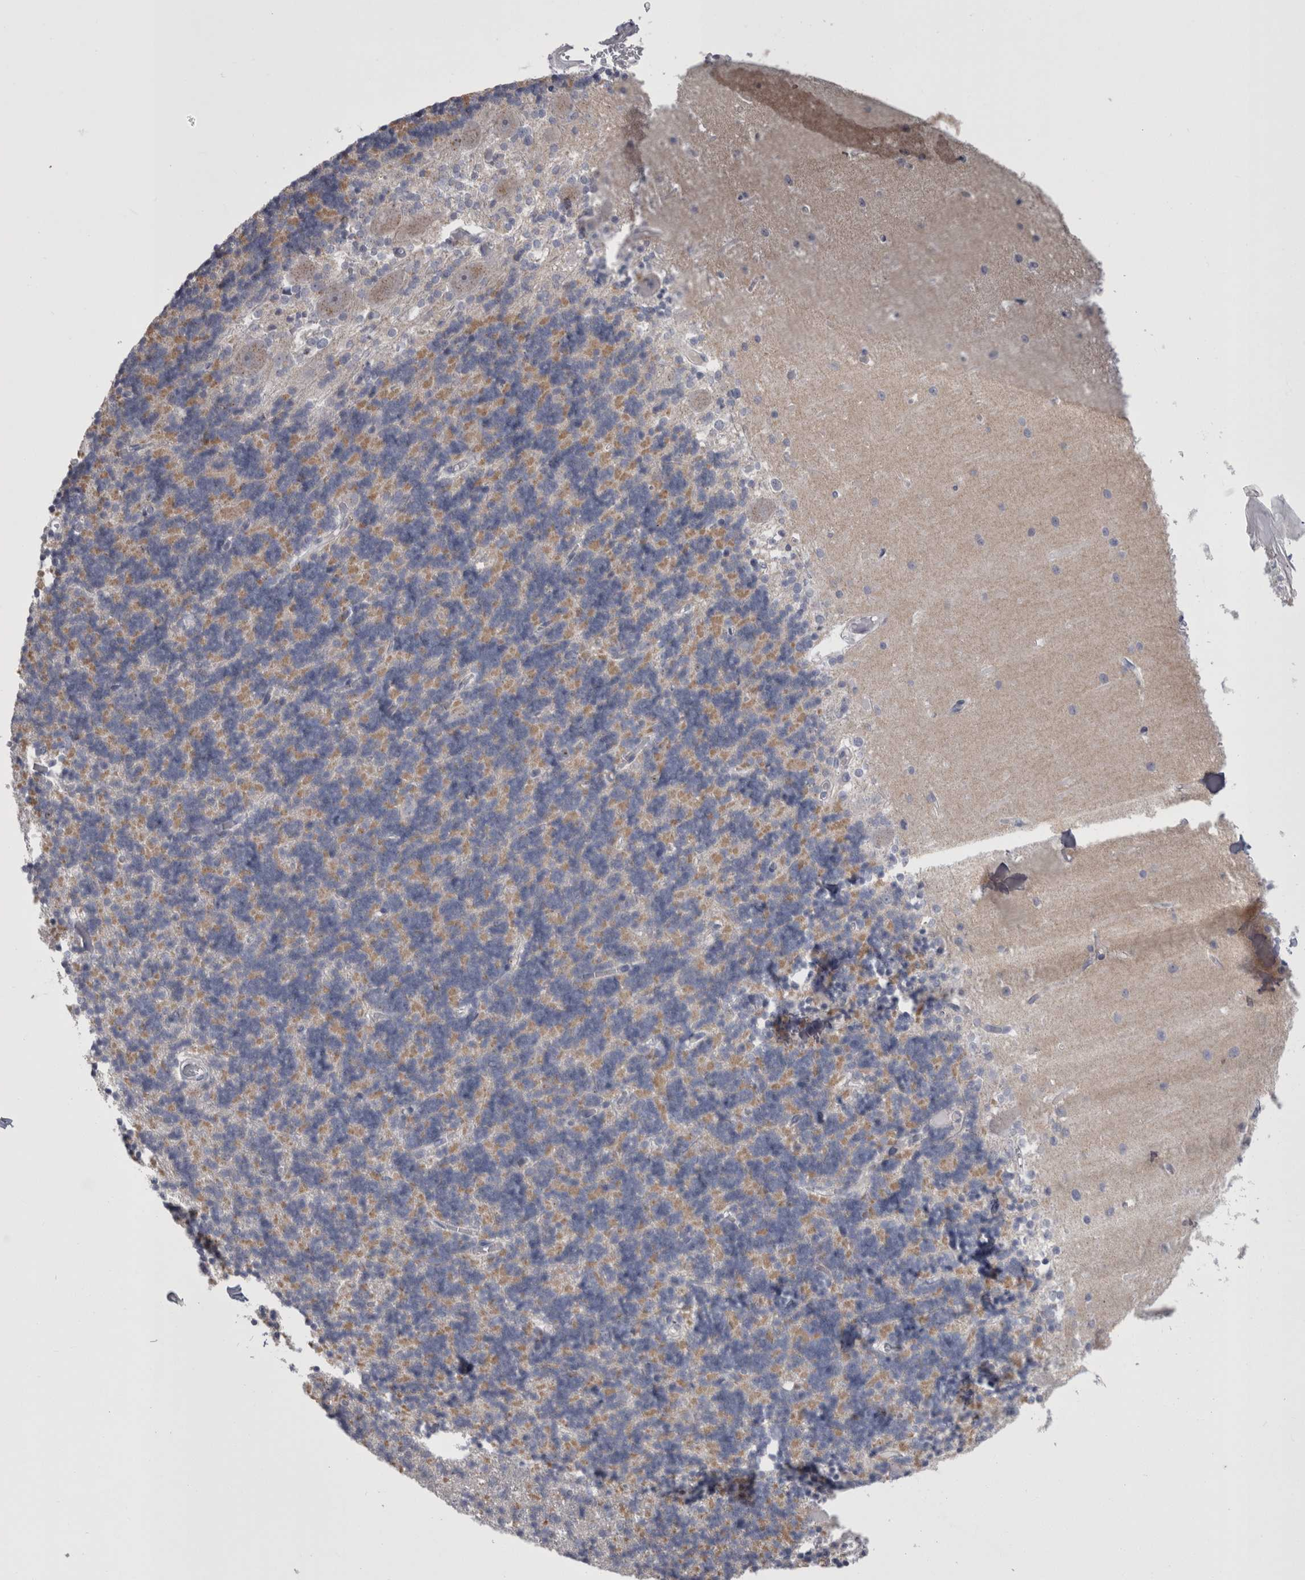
{"staining": {"intensity": "weak", "quantity": "25%-75%", "location": "cytoplasmic/membranous"}, "tissue": "cerebellum", "cell_type": "Cells in granular layer", "image_type": "normal", "snomed": [{"axis": "morphology", "description": "Normal tissue, NOS"}, {"axis": "topography", "description": "Cerebellum"}], "caption": "Brown immunohistochemical staining in normal cerebellum demonstrates weak cytoplasmic/membranous expression in approximately 25%-75% of cells in granular layer.", "gene": "PWP2", "patient": {"sex": "male", "age": 37}}